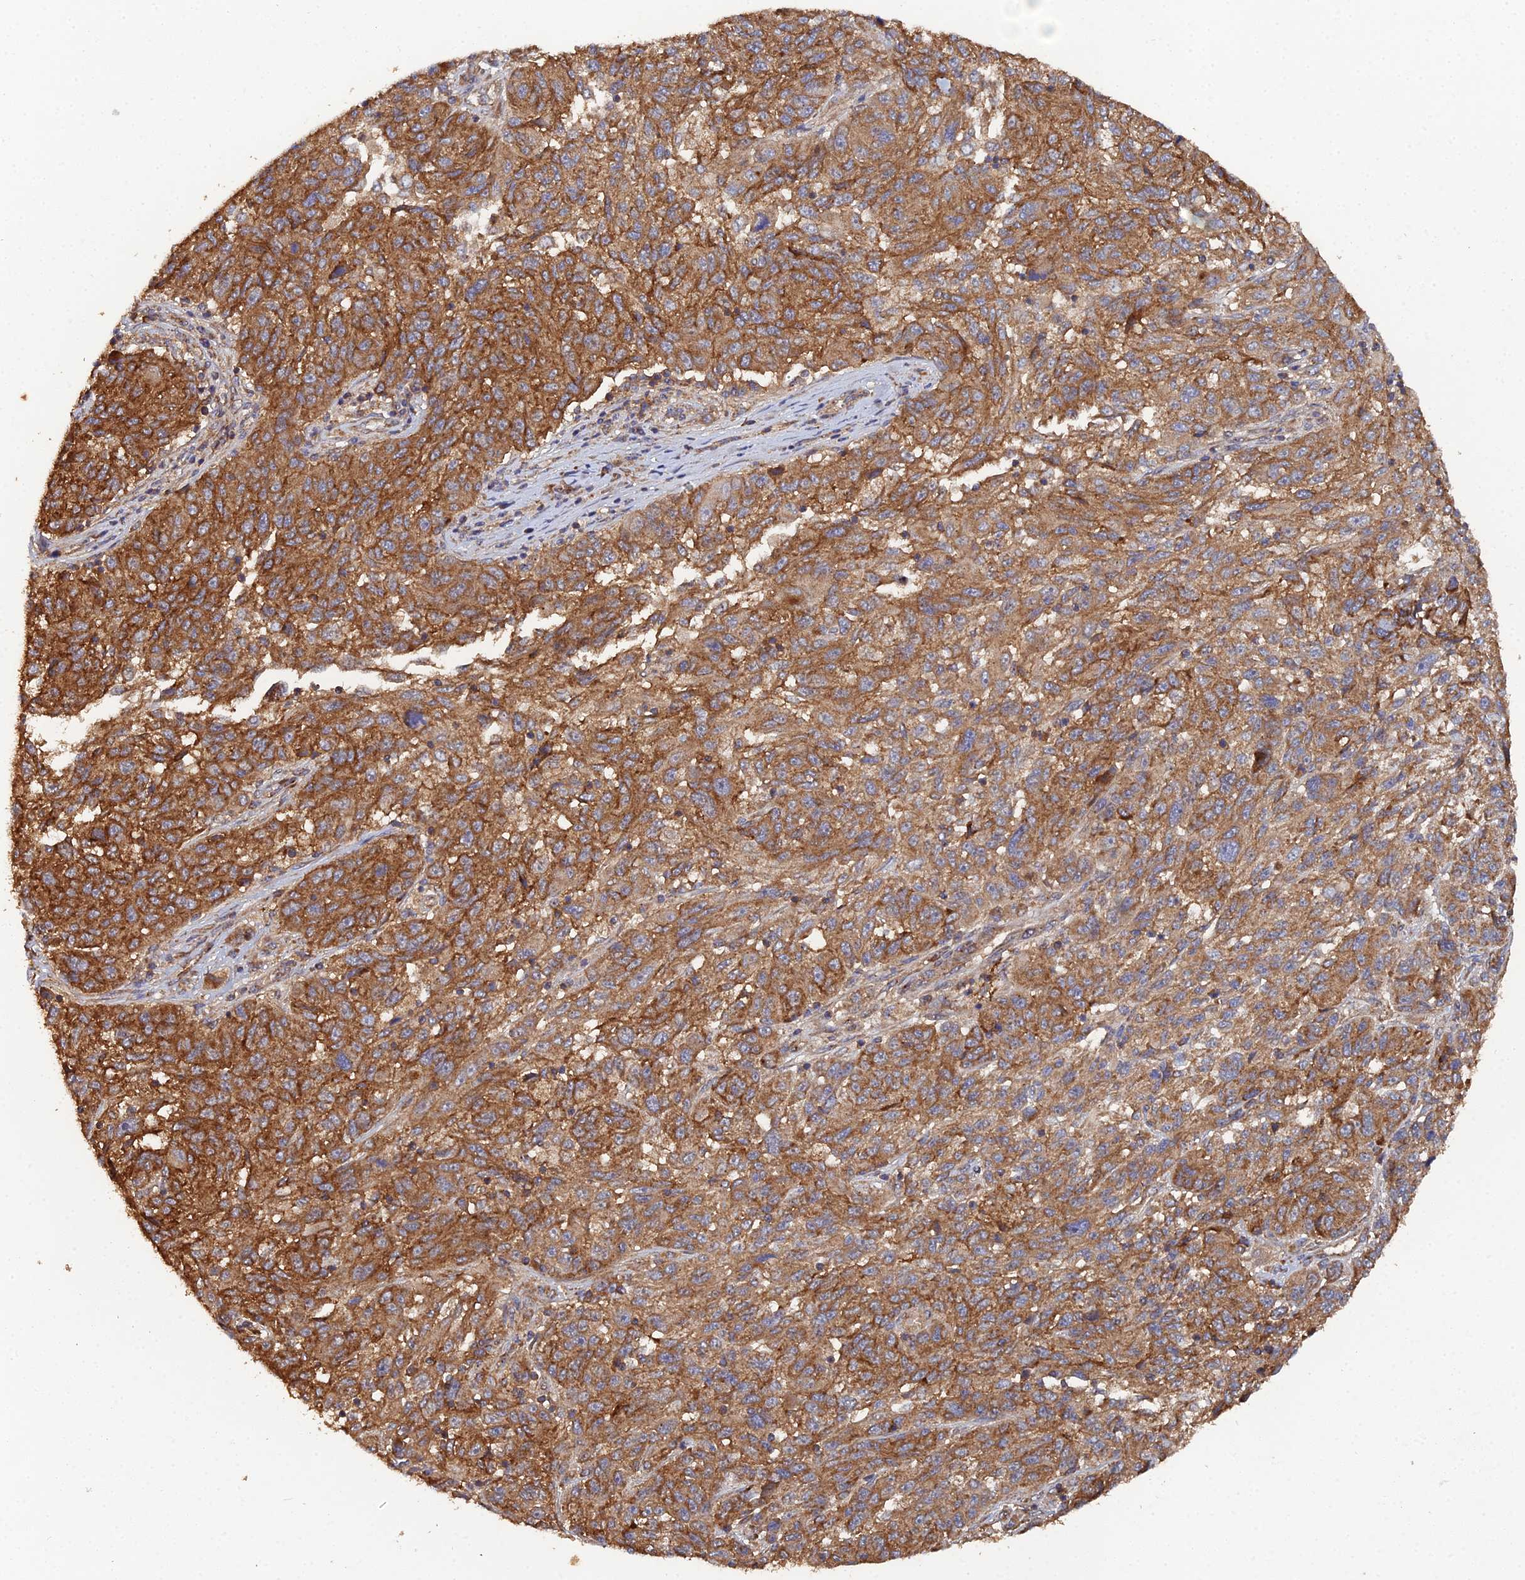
{"staining": {"intensity": "moderate", "quantity": ">75%", "location": "cytoplasmic/membranous"}, "tissue": "melanoma", "cell_type": "Tumor cells", "image_type": "cancer", "snomed": [{"axis": "morphology", "description": "Malignant melanoma, NOS"}, {"axis": "topography", "description": "Skin"}], "caption": "Brown immunohistochemical staining in human malignant melanoma demonstrates moderate cytoplasmic/membranous positivity in about >75% of tumor cells.", "gene": "SPANXN4", "patient": {"sex": "male", "age": 53}}